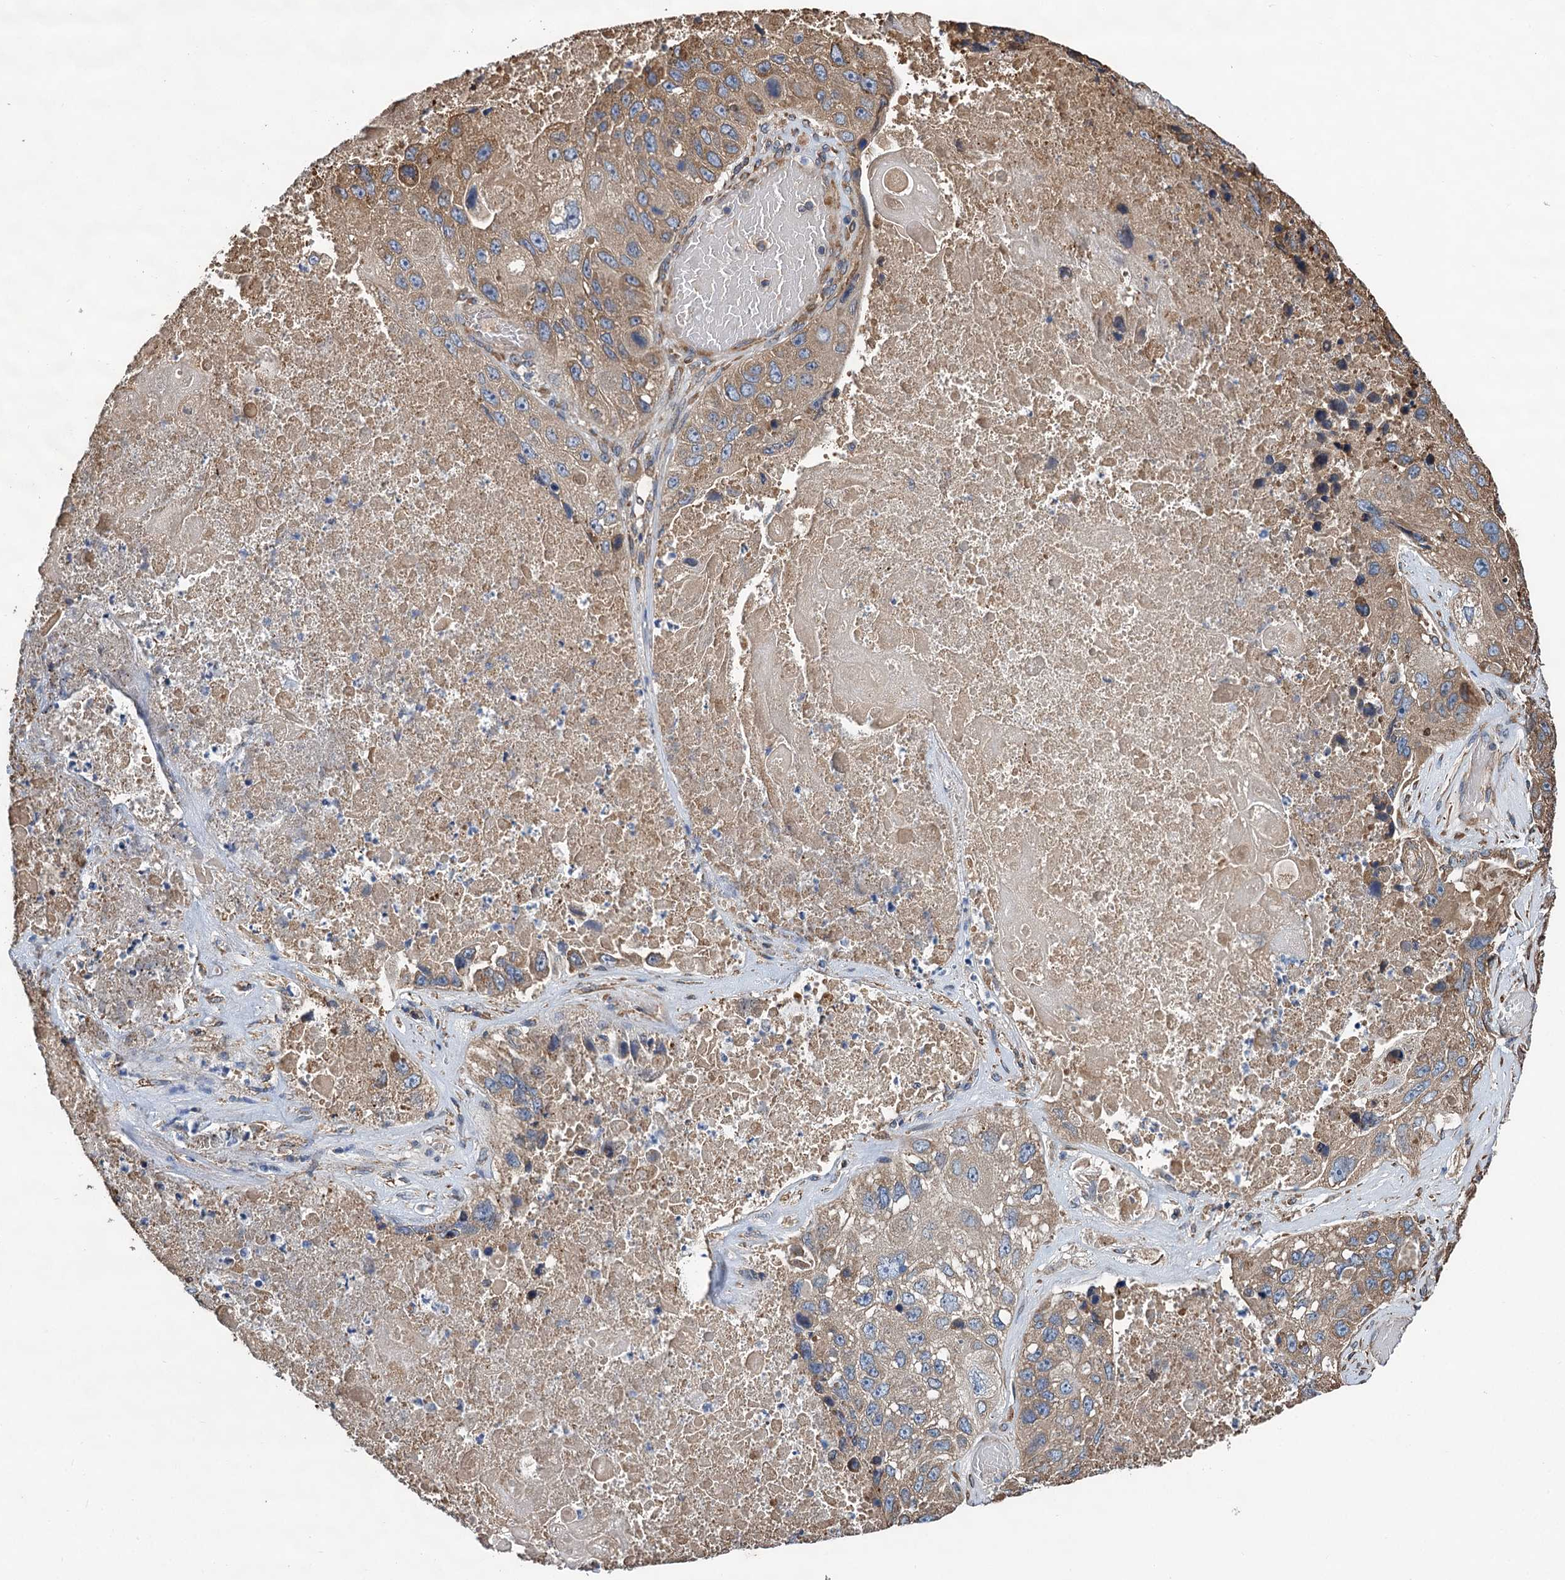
{"staining": {"intensity": "moderate", "quantity": "25%-75%", "location": "cytoplasmic/membranous"}, "tissue": "lung cancer", "cell_type": "Tumor cells", "image_type": "cancer", "snomed": [{"axis": "morphology", "description": "Squamous cell carcinoma, NOS"}, {"axis": "topography", "description": "Lung"}], "caption": "IHC of lung cancer reveals medium levels of moderate cytoplasmic/membranous staining in about 25%-75% of tumor cells.", "gene": "LINS1", "patient": {"sex": "male", "age": 61}}